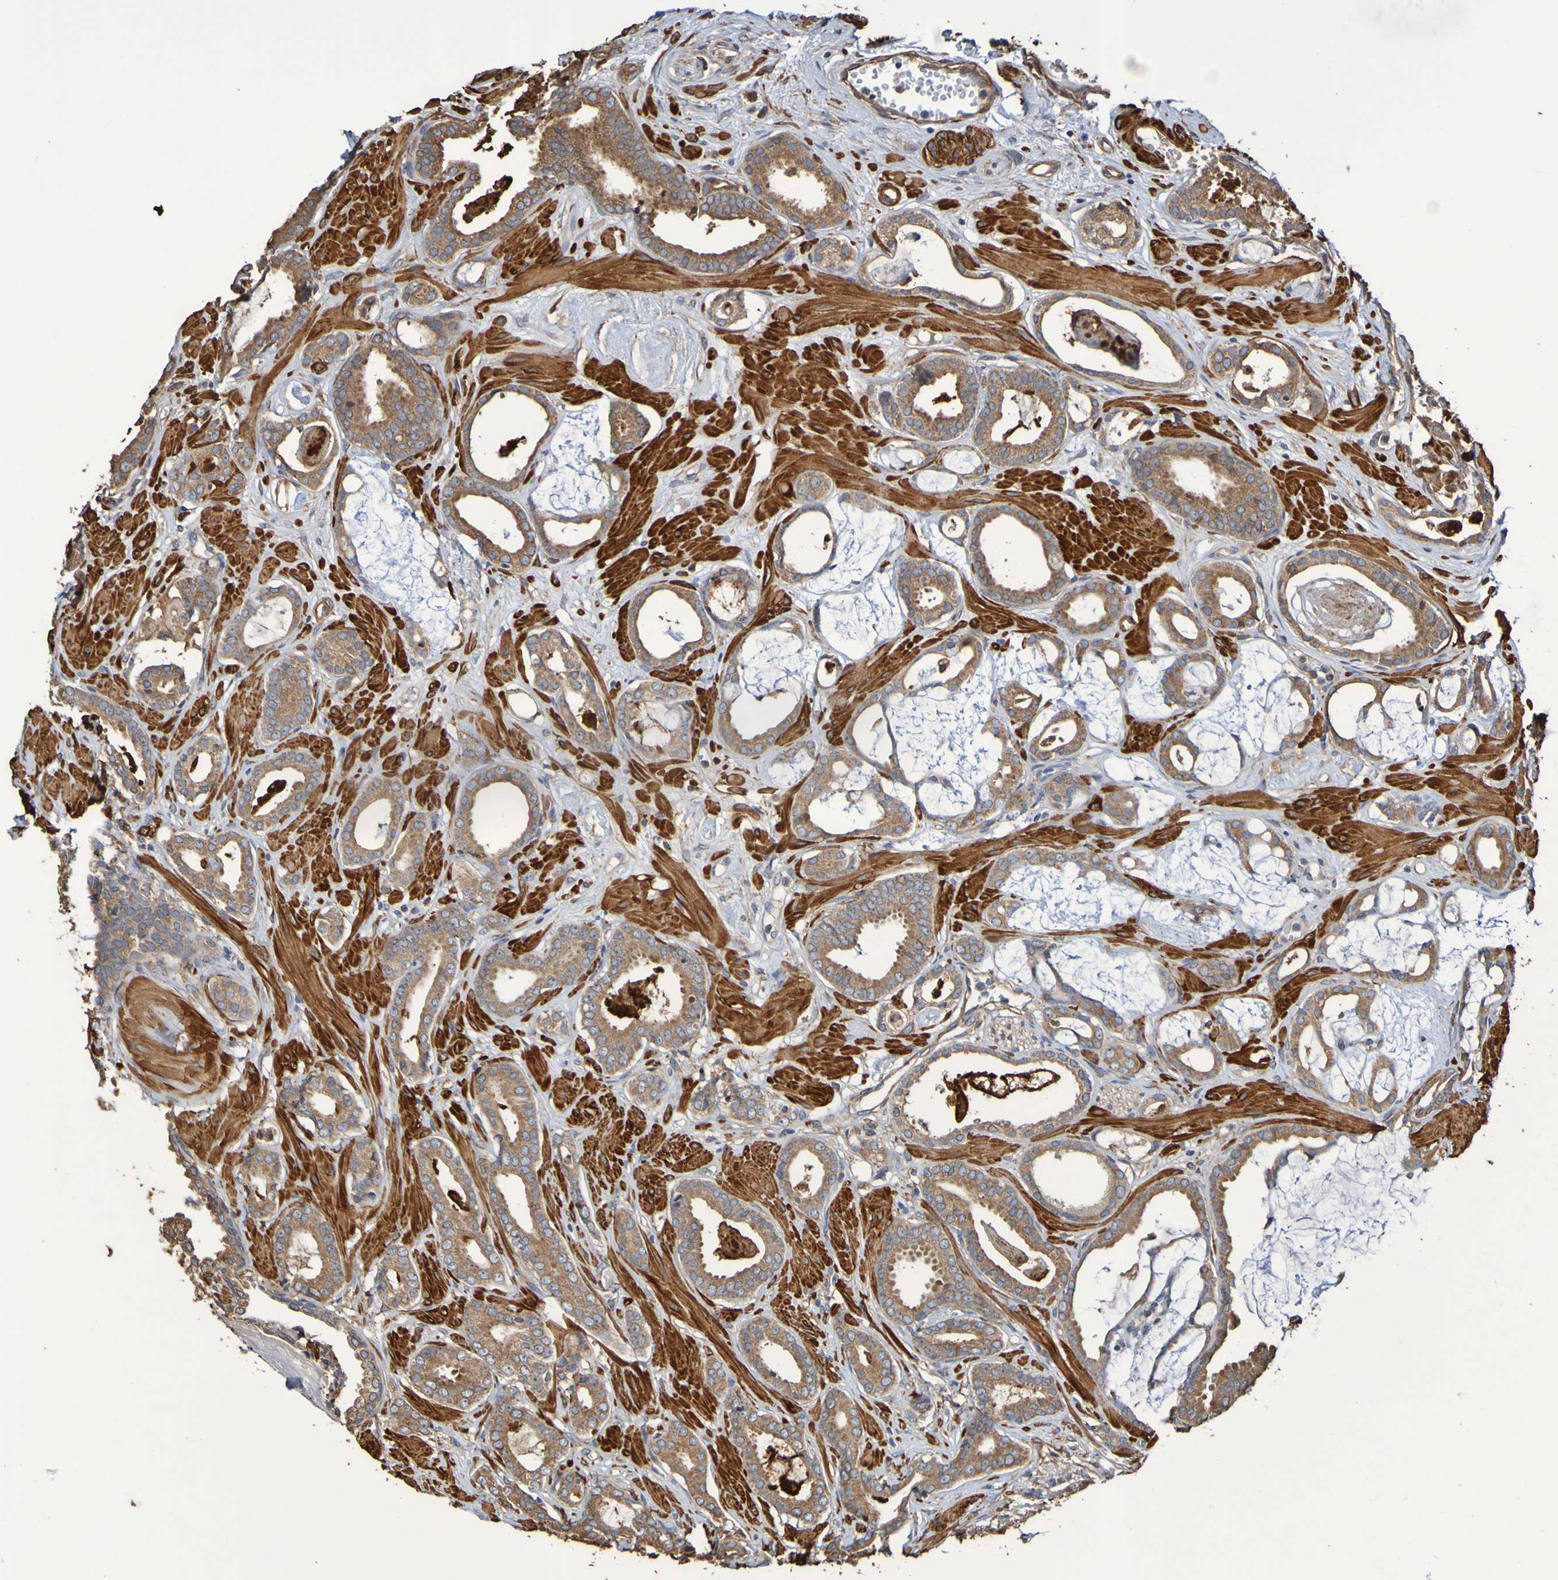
{"staining": {"intensity": "weak", "quantity": ">75%", "location": "cytoplasmic/membranous"}, "tissue": "prostate cancer", "cell_type": "Tumor cells", "image_type": "cancer", "snomed": [{"axis": "morphology", "description": "Adenocarcinoma, Low grade"}, {"axis": "topography", "description": "Prostate"}], "caption": "Immunohistochemical staining of prostate cancer exhibits low levels of weak cytoplasmic/membranous staining in approximately >75% of tumor cells.", "gene": "RAB11A", "patient": {"sex": "male", "age": 53}}